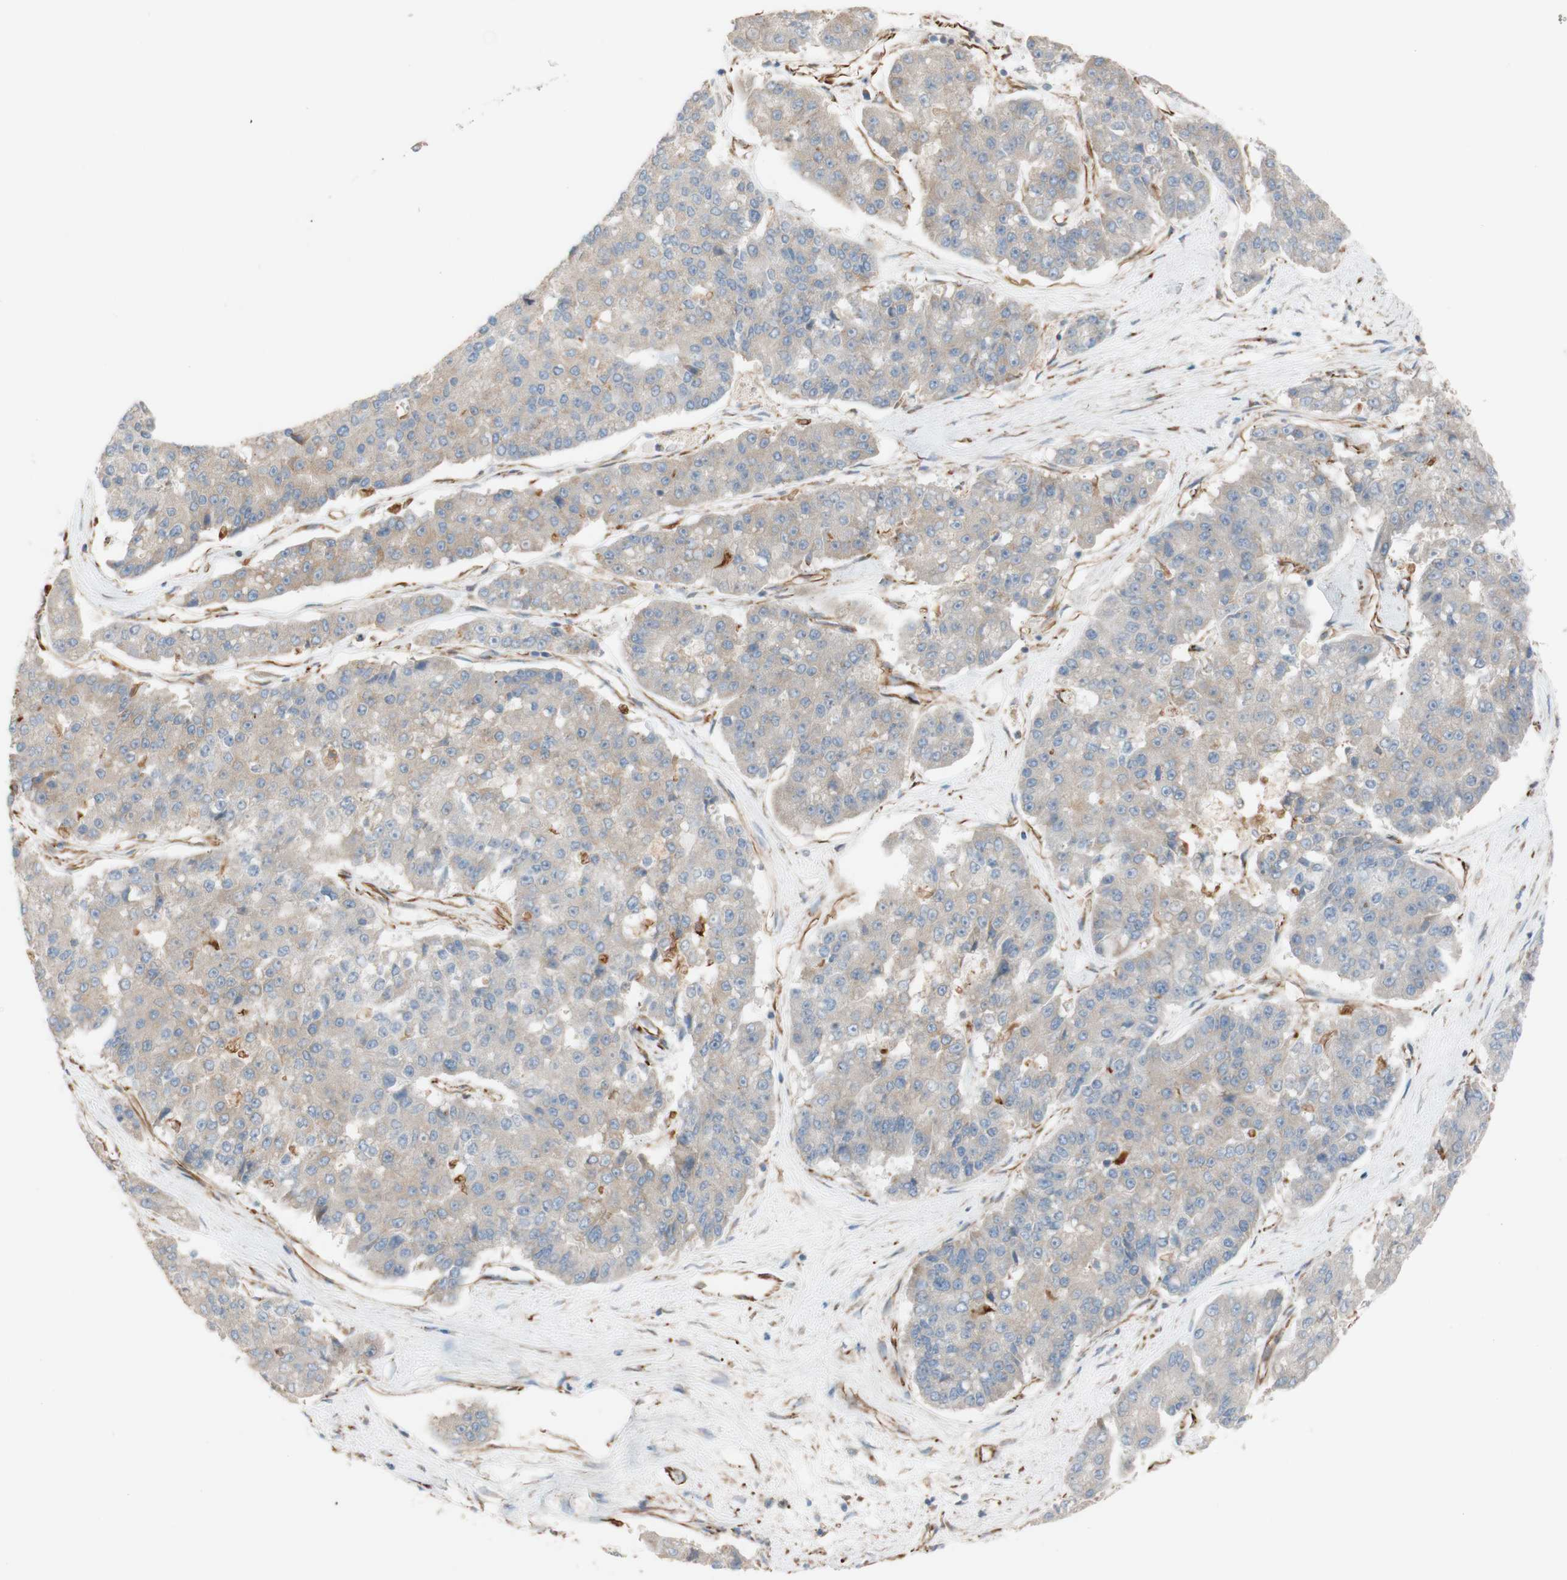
{"staining": {"intensity": "weak", "quantity": ">75%", "location": "cytoplasmic/membranous"}, "tissue": "pancreatic cancer", "cell_type": "Tumor cells", "image_type": "cancer", "snomed": [{"axis": "morphology", "description": "Adenocarcinoma, NOS"}, {"axis": "topography", "description": "Pancreas"}], "caption": "Immunohistochemical staining of human pancreatic adenocarcinoma shows low levels of weak cytoplasmic/membranous protein expression in about >75% of tumor cells.", "gene": "C1orf43", "patient": {"sex": "male", "age": 50}}